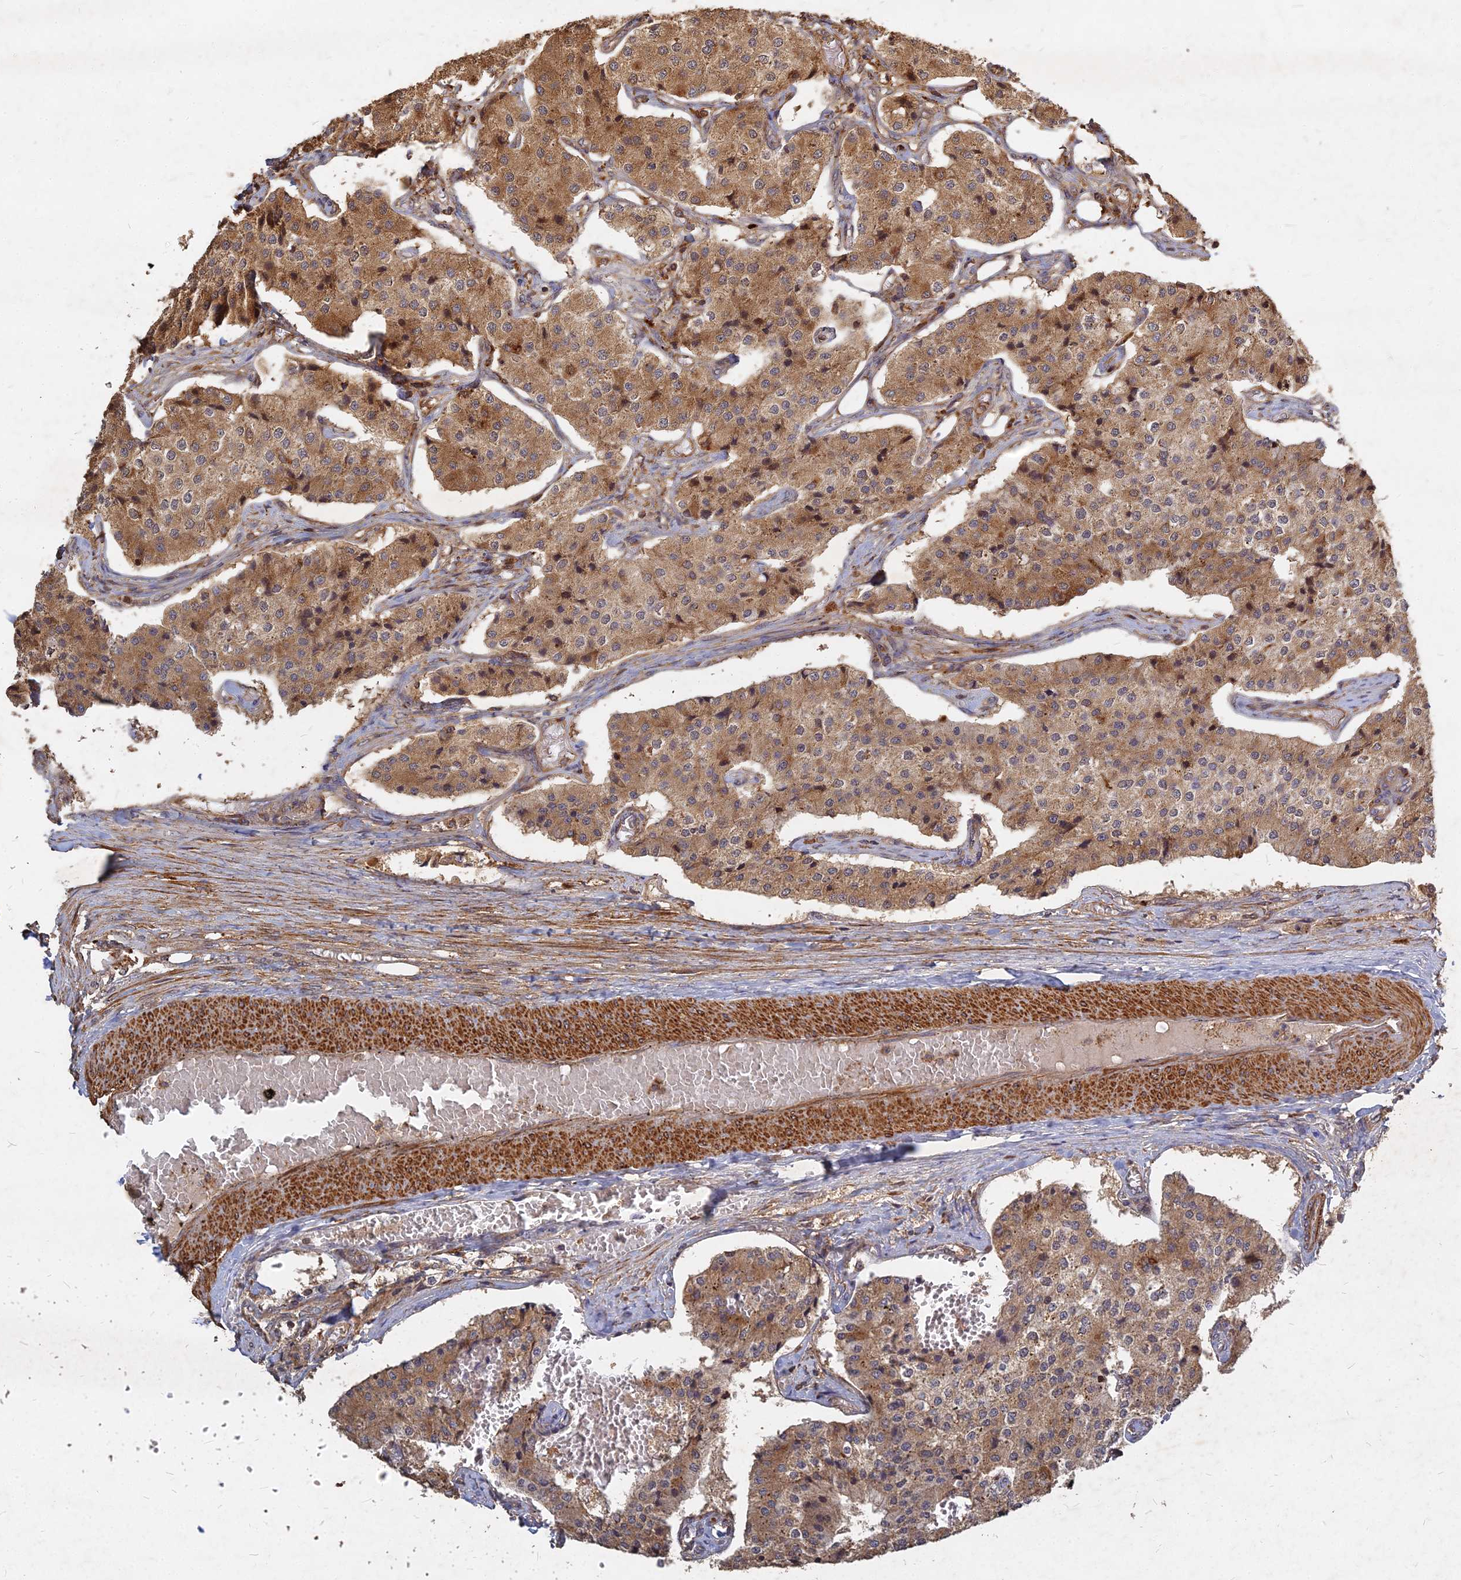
{"staining": {"intensity": "moderate", "quantity": ">75%", "location": "cytoplasmic/membranous"}, "tissue": "carcinoid", "cell_type": "Tumor cells", "image_type": "cancer", "snomed": [{"axis": "morphology", "description": "Carcinoid, malignant, NOS"}, {"axis": "topography", "description": "Colon"}], "caption": "Brown immunohistochemical staining in malignant carcinoid displays moderate cytoplasmic/membranous expression in approximately >75% of tumor cells.", "gene": "UBE2W", "patient": {"sex": "female", "age": 52}}